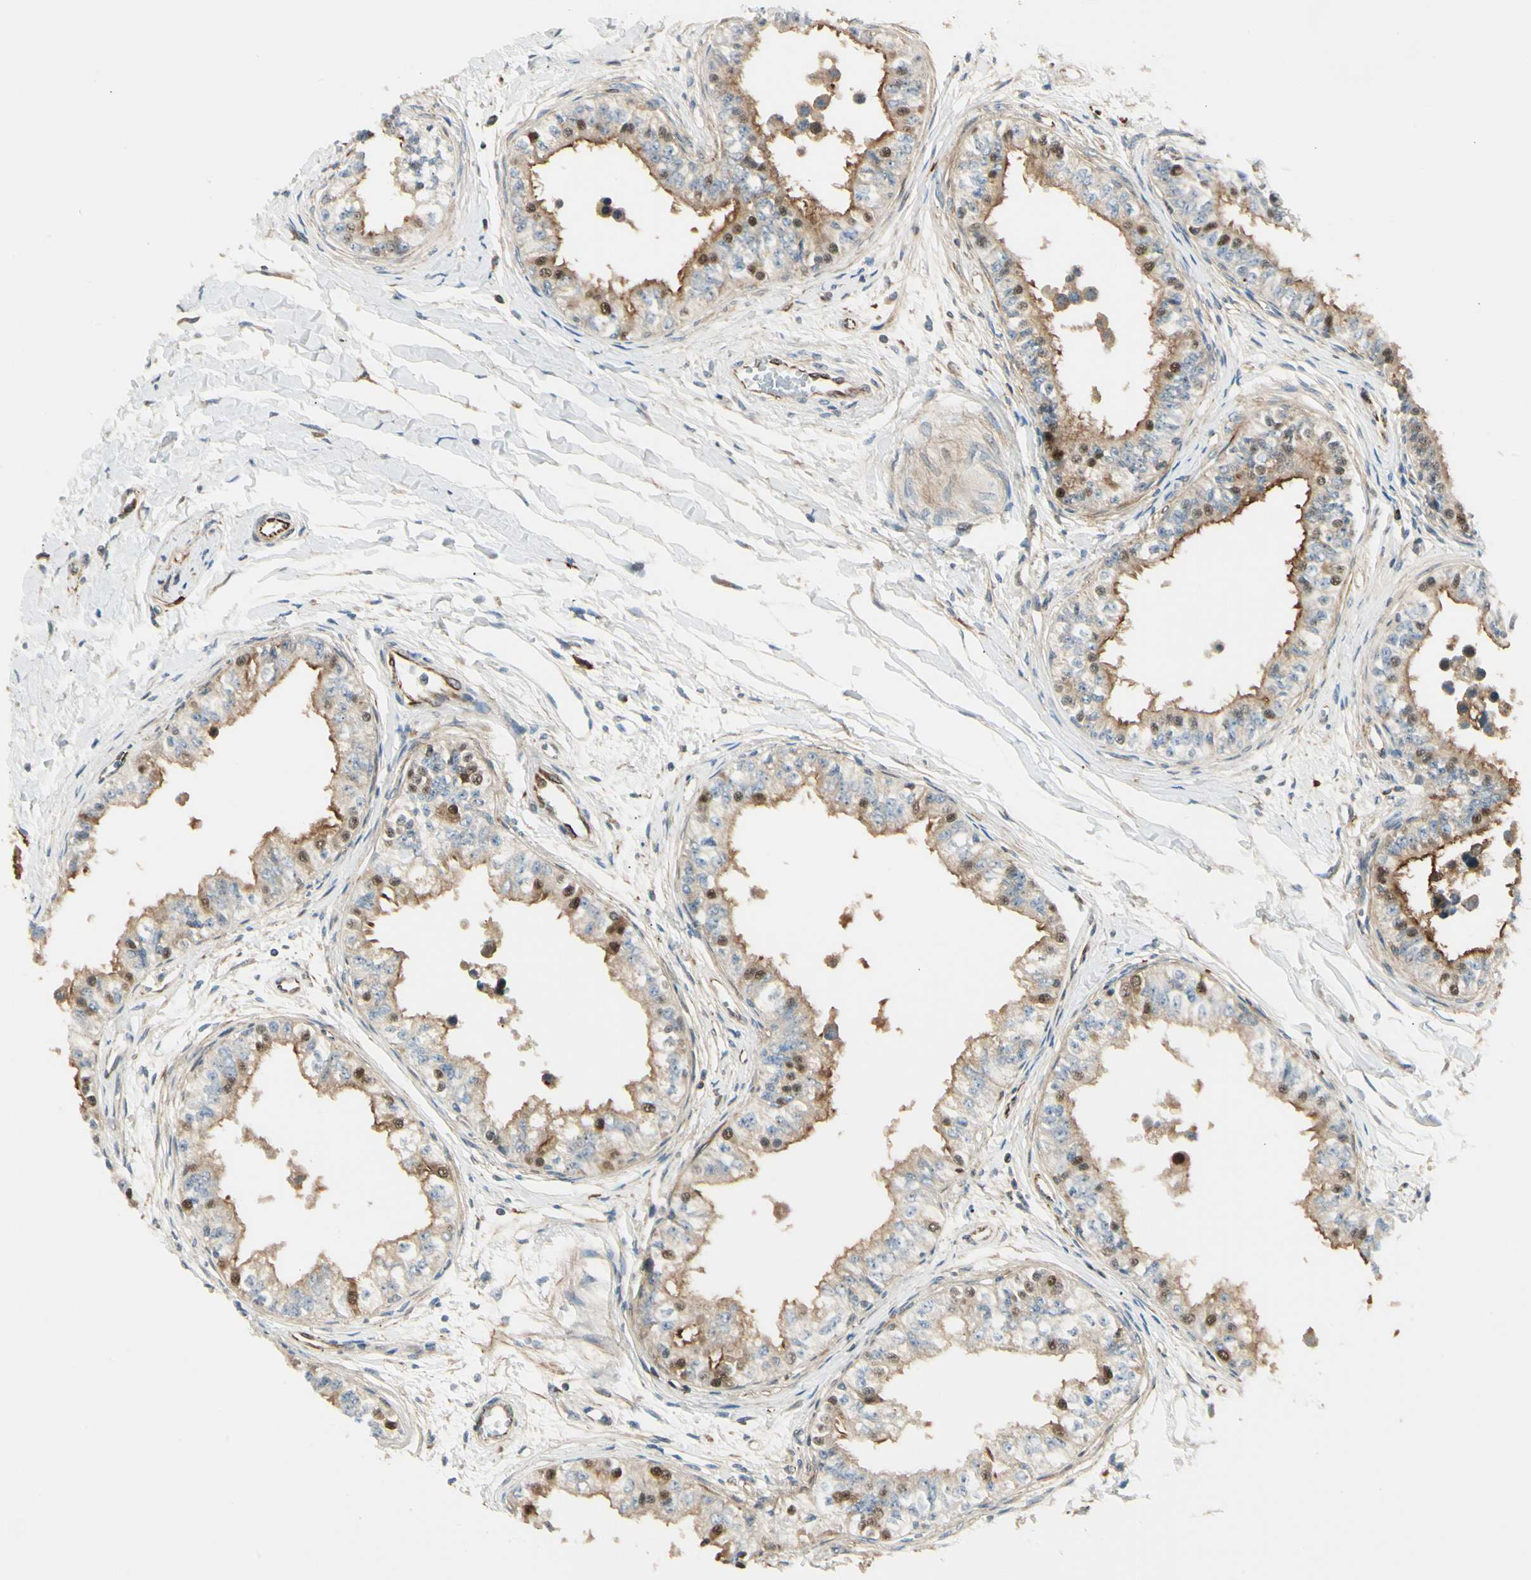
{"staining": {"intensity": "strong", "quantity": "25%-75%", "location": "cytoplasmic/membranous,nuclear"}, "tissue": "epididymis", "cell_type": "Glandular cells", "image_type": "normal", "snomed": [{"axis": "morphology", "description": "Normal tissue, NOS"}, {"axis": "morphology", "description": "Adenocarcinoma, metastatic, NOS"}, {"axis": "topography", "description": "Testis"}, {"axis": "topography", "description": "Epididymis"}], "caption": "DAB immunohistochemical staining of unremarkable human epididymis reveals strong cytoplasmic/membranous,nuclear protein expression in approximately 25%-75% of glandular cells. (brown staining indicates protein expression, while blue staining denotes nuclei).", "gene": "FTH1", "patient": {"sex": "male", "age": 26}}